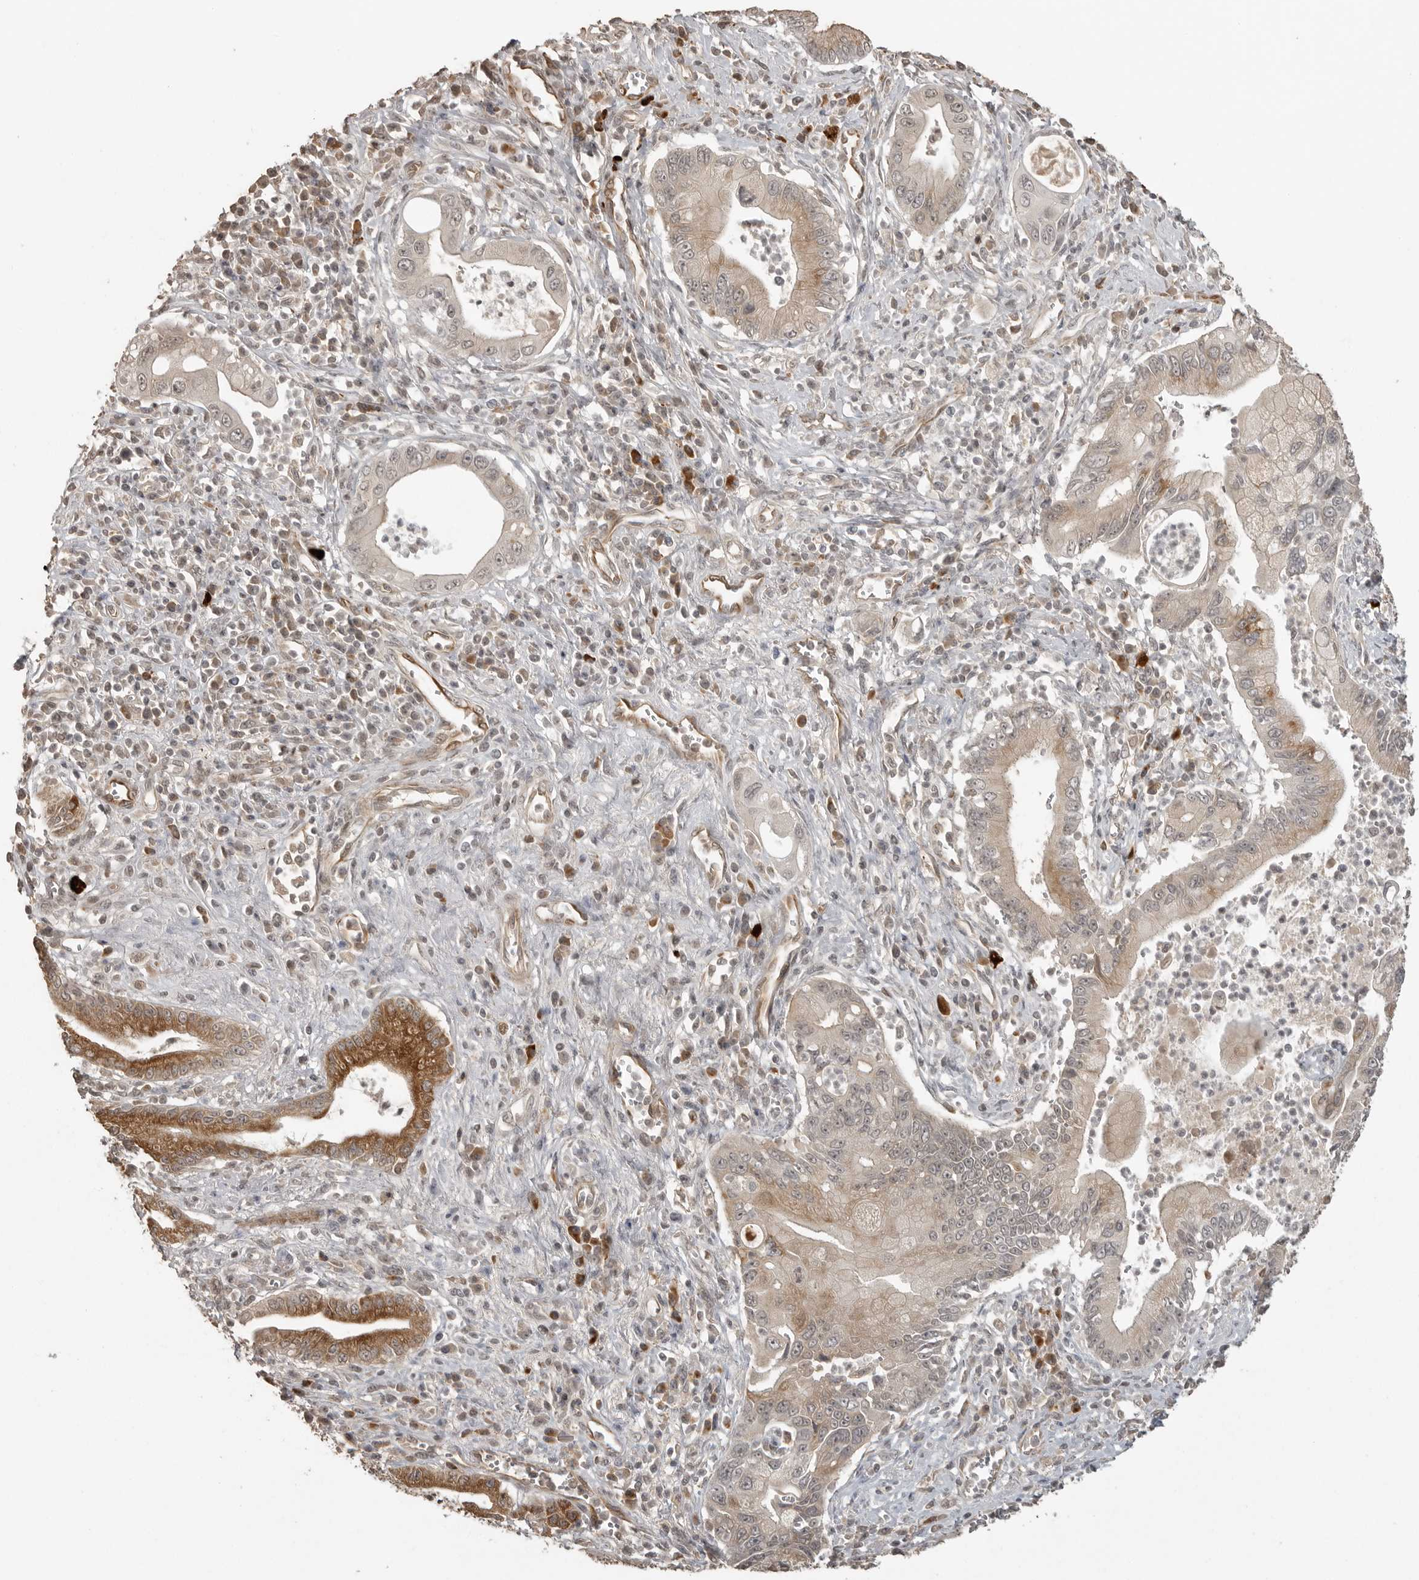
{"staining": {"intensity": "moderate", "quantity": "<25%", "location": "cytoplasmic/membranous"}, "tissue": "pancreatic cancer", "cell_type": "Tumor cells", "image_type": "cancer", "snomed": [{"axis": "morphology", "description": "Adenocarcinoma, NOS"}, {"axis": "topography", "description": "Pancreas"}], "caption": "There is low levels of moderate cytoplasmic/membranous positivity in tumor cells of pancreatic cancer (adenocarcinoma), as demonstrated by immunohistochemical staining (brown color).", "gene": "SMG8", "patient": {"sex": "male", "age": 78}}